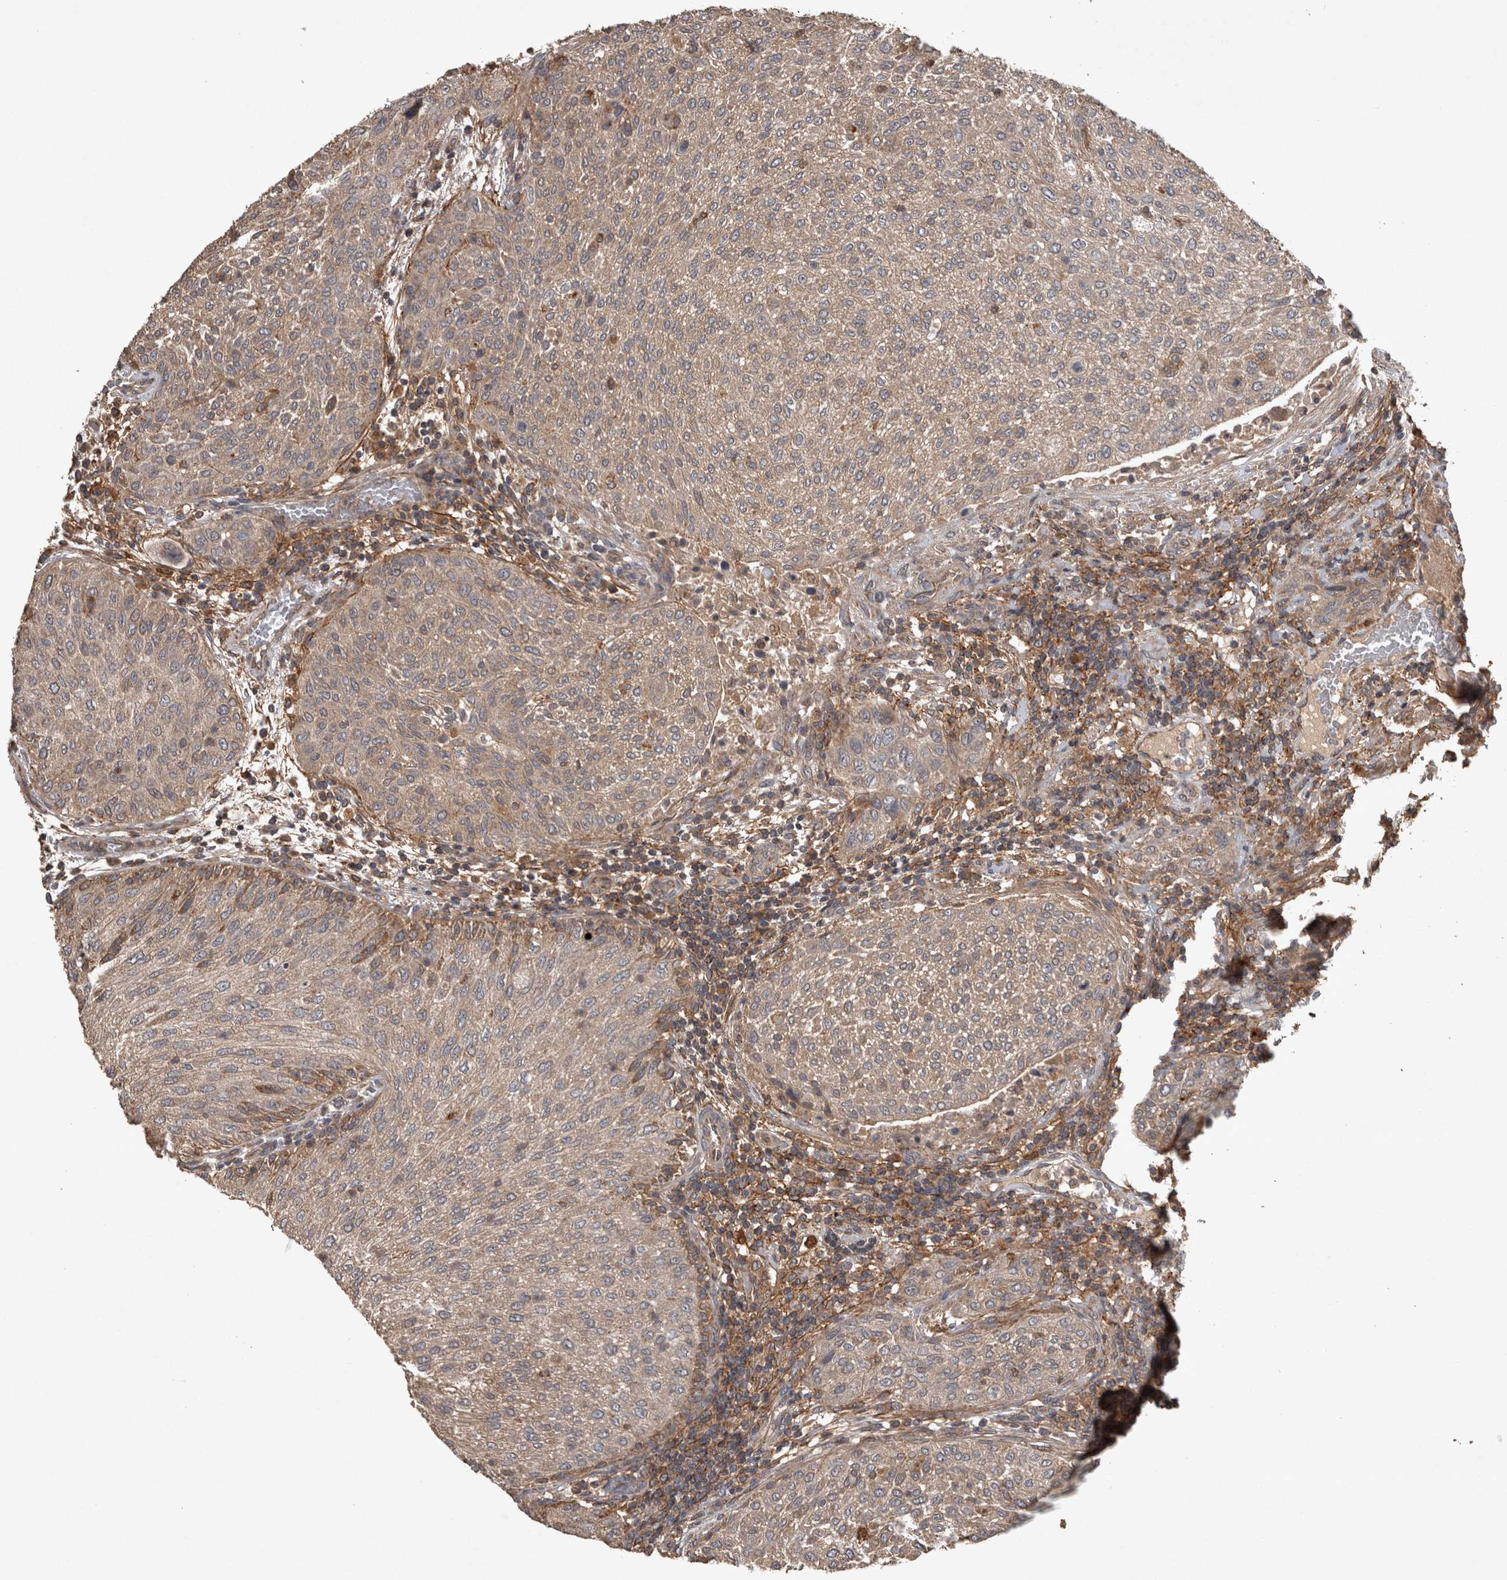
{"staining": {"intensity": "weak", "quantity": ">75%", "location": "cytoplasmic/membranous"}, "tissue": "urothelial cancer", "cell_type": "Tumor cells", "image_type": "cancer", "snomed": [{"axis": "morphology", "description": "Urothelial carcinoma, Low grade"}, {"axis": "morphology", "description": "Urothelial carcinoma, High grade"}, {"axis": "topography", "description": "Urinary bladder"}], "caption": "A brown stain highlights weak cytoplasmic/membranous expression of a protein in human urothelial cancer tumor cells. The staining was performed using DAB (3,3'-diaminobenzidine), with brown indicating positive protein expression. Nuclei are stained blue with hematoxylin.", "gene": "TRMT61B", "patient": {"sex": "male", "age": 35}}